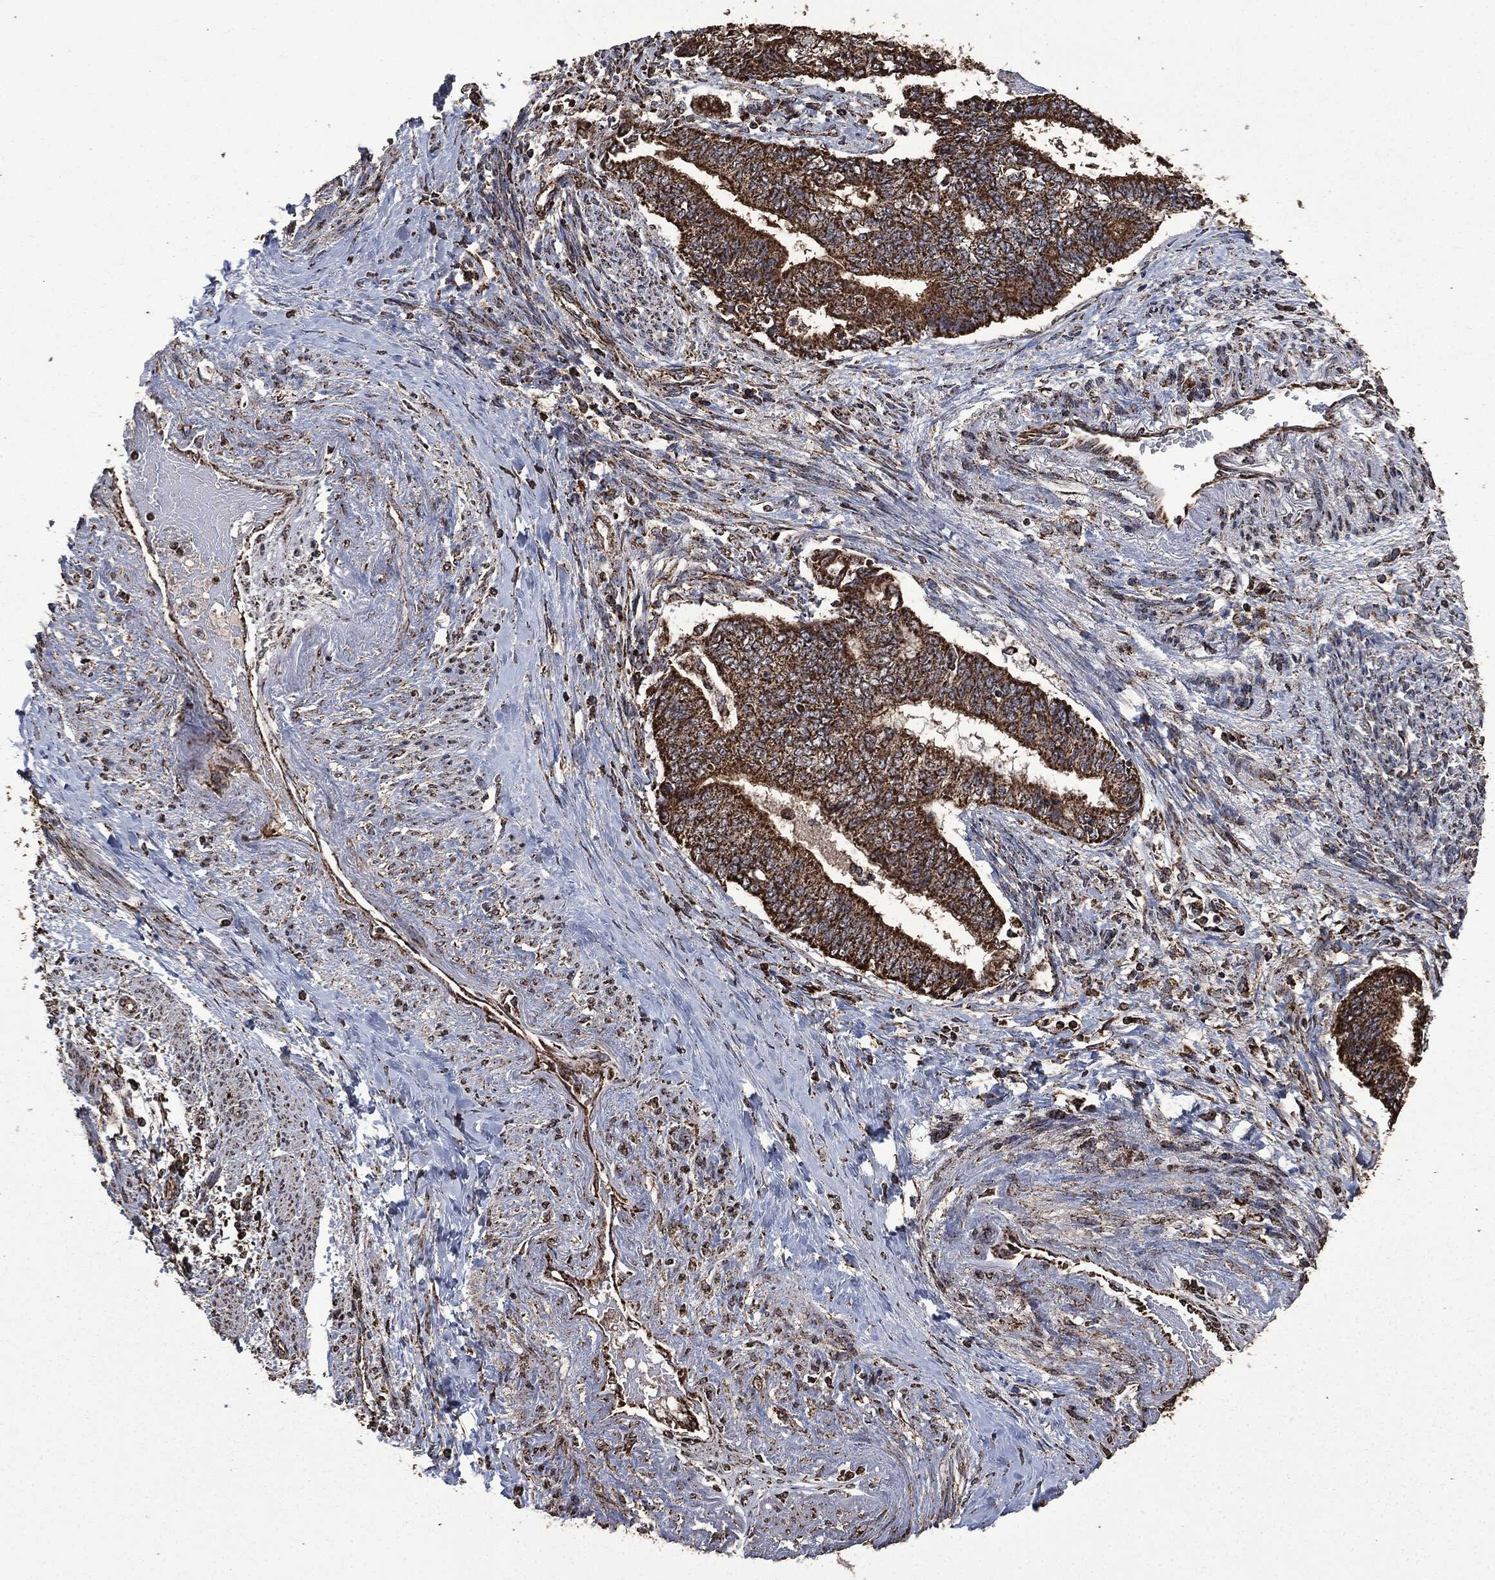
{"staining": {"intensity": "strong", "quantity": ">75%", "location": "cytoplasmic/membranous"}, "tissue": "endometrial cancer", "cell_type": "Tumor cells", "image_type": "cancer", "snomed": [{"axis": "morphology", "description": "Adenocarcinoma, NOS"}, {"axis": "topography", "description": "Endometrium"}], "caption": "Brown immunohistochemical staining in human adenocarcinoma (endometrial) exhibits strong cytoplasmic/membranous positivity in about >75% of tumor cells.", "gene": "LIG3", "patient": {"sex": "female", "age": 65}}